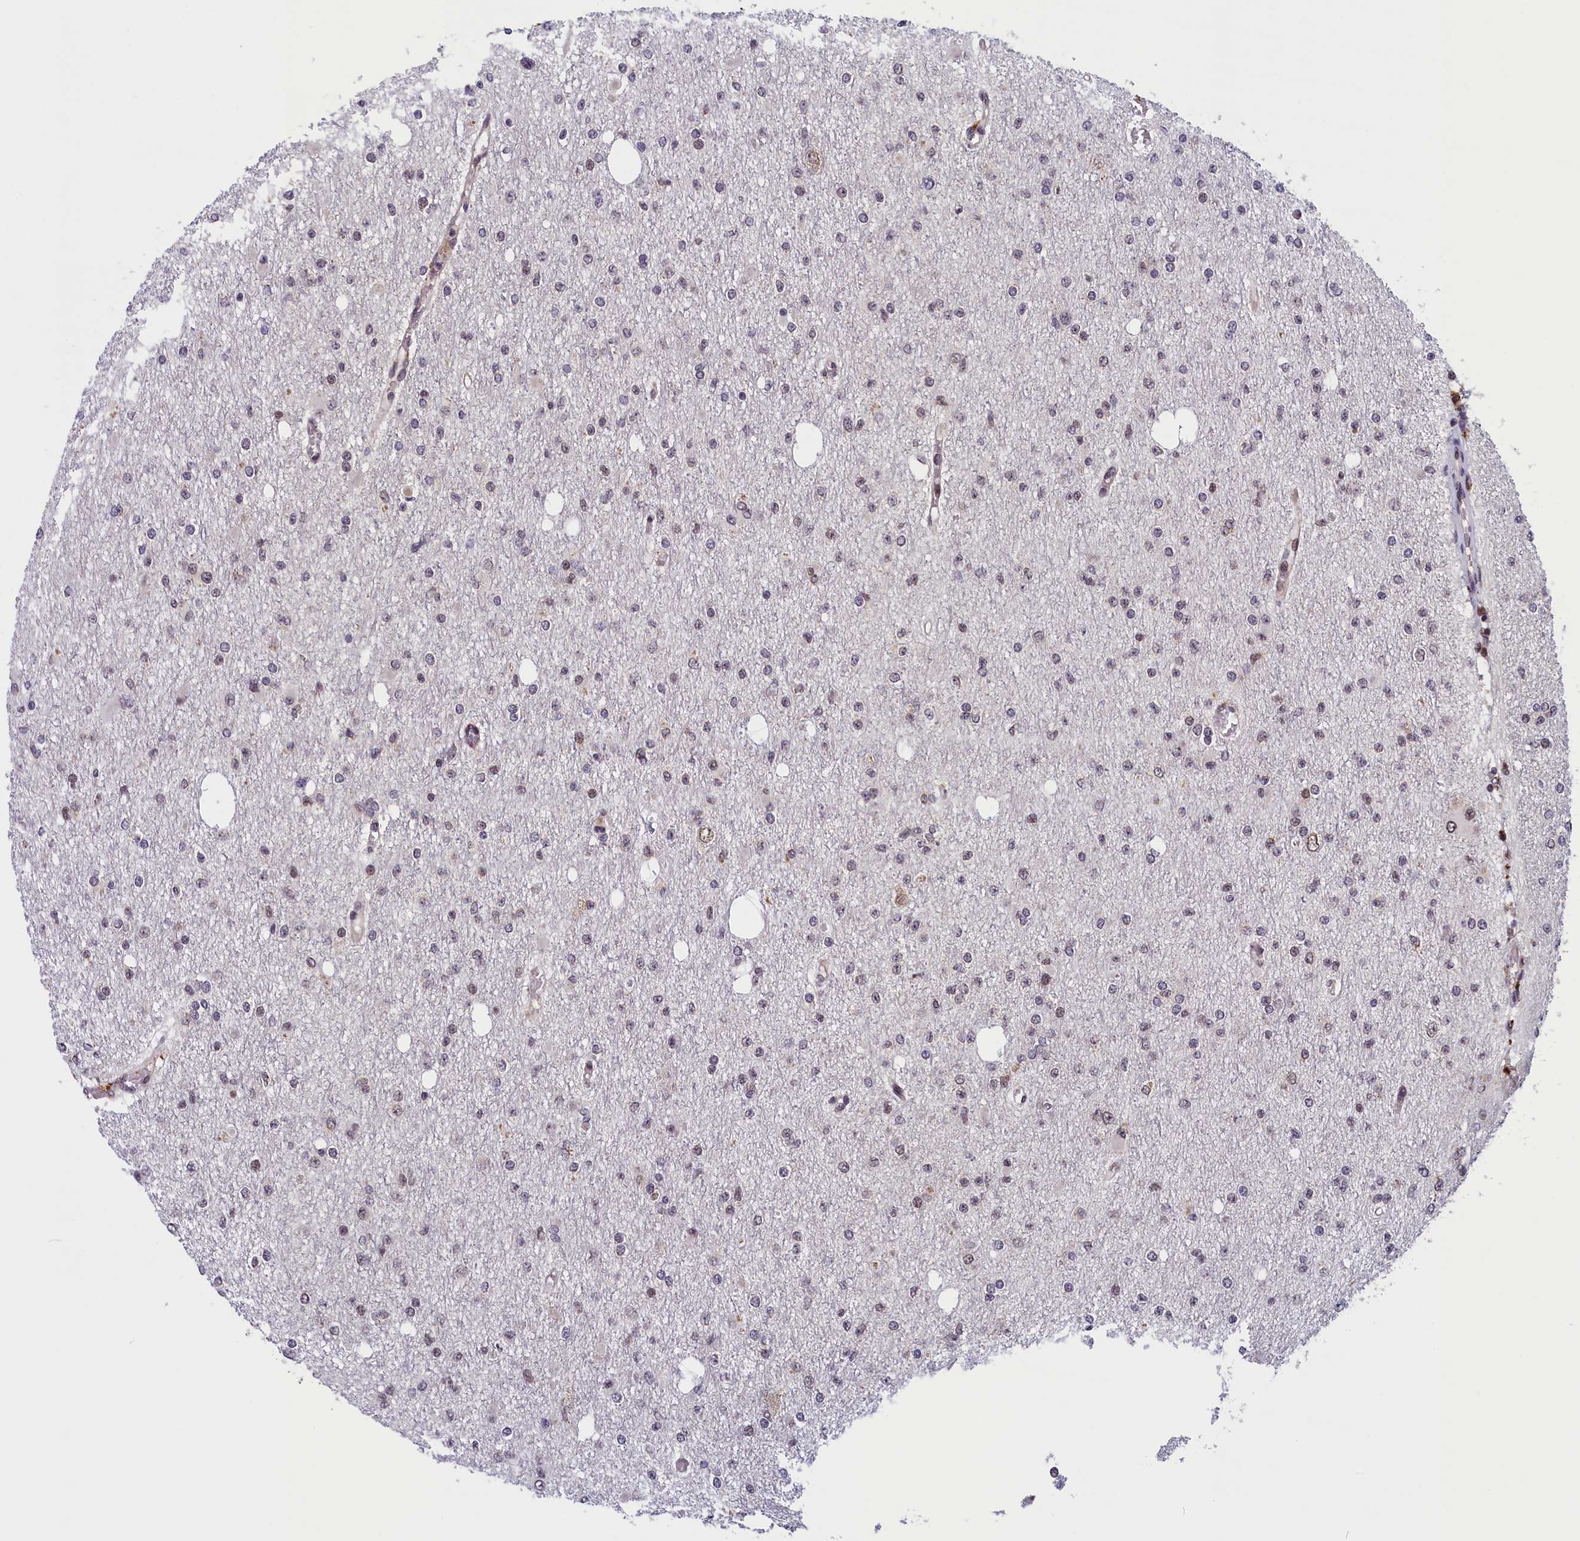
{"staining": {"intensity": "weak", "quantity": "<25%", "location": "nuclear"}, "tissue": "glioma", "cell_type": "Tumor cells", "image_type": "cancer", "snomed": [{"axis": "morphology", "description": "Glioma, malignant, Low grade"}, {"axis": "topography", "description": "Brain"}], "caption": "A micrograph of malignant glioma (low-grade) stained for a protein reveals no brown staining in tumor cells. The staining was performed using DAB (3,3'-diaminobenzidine) to visualize the protein expression in brown, while the nuclei were stained in blue with hematoxylin (Magnification: 20x).", "gene": "KCNK6", "patient": {"sex": "female", "age": 22}}